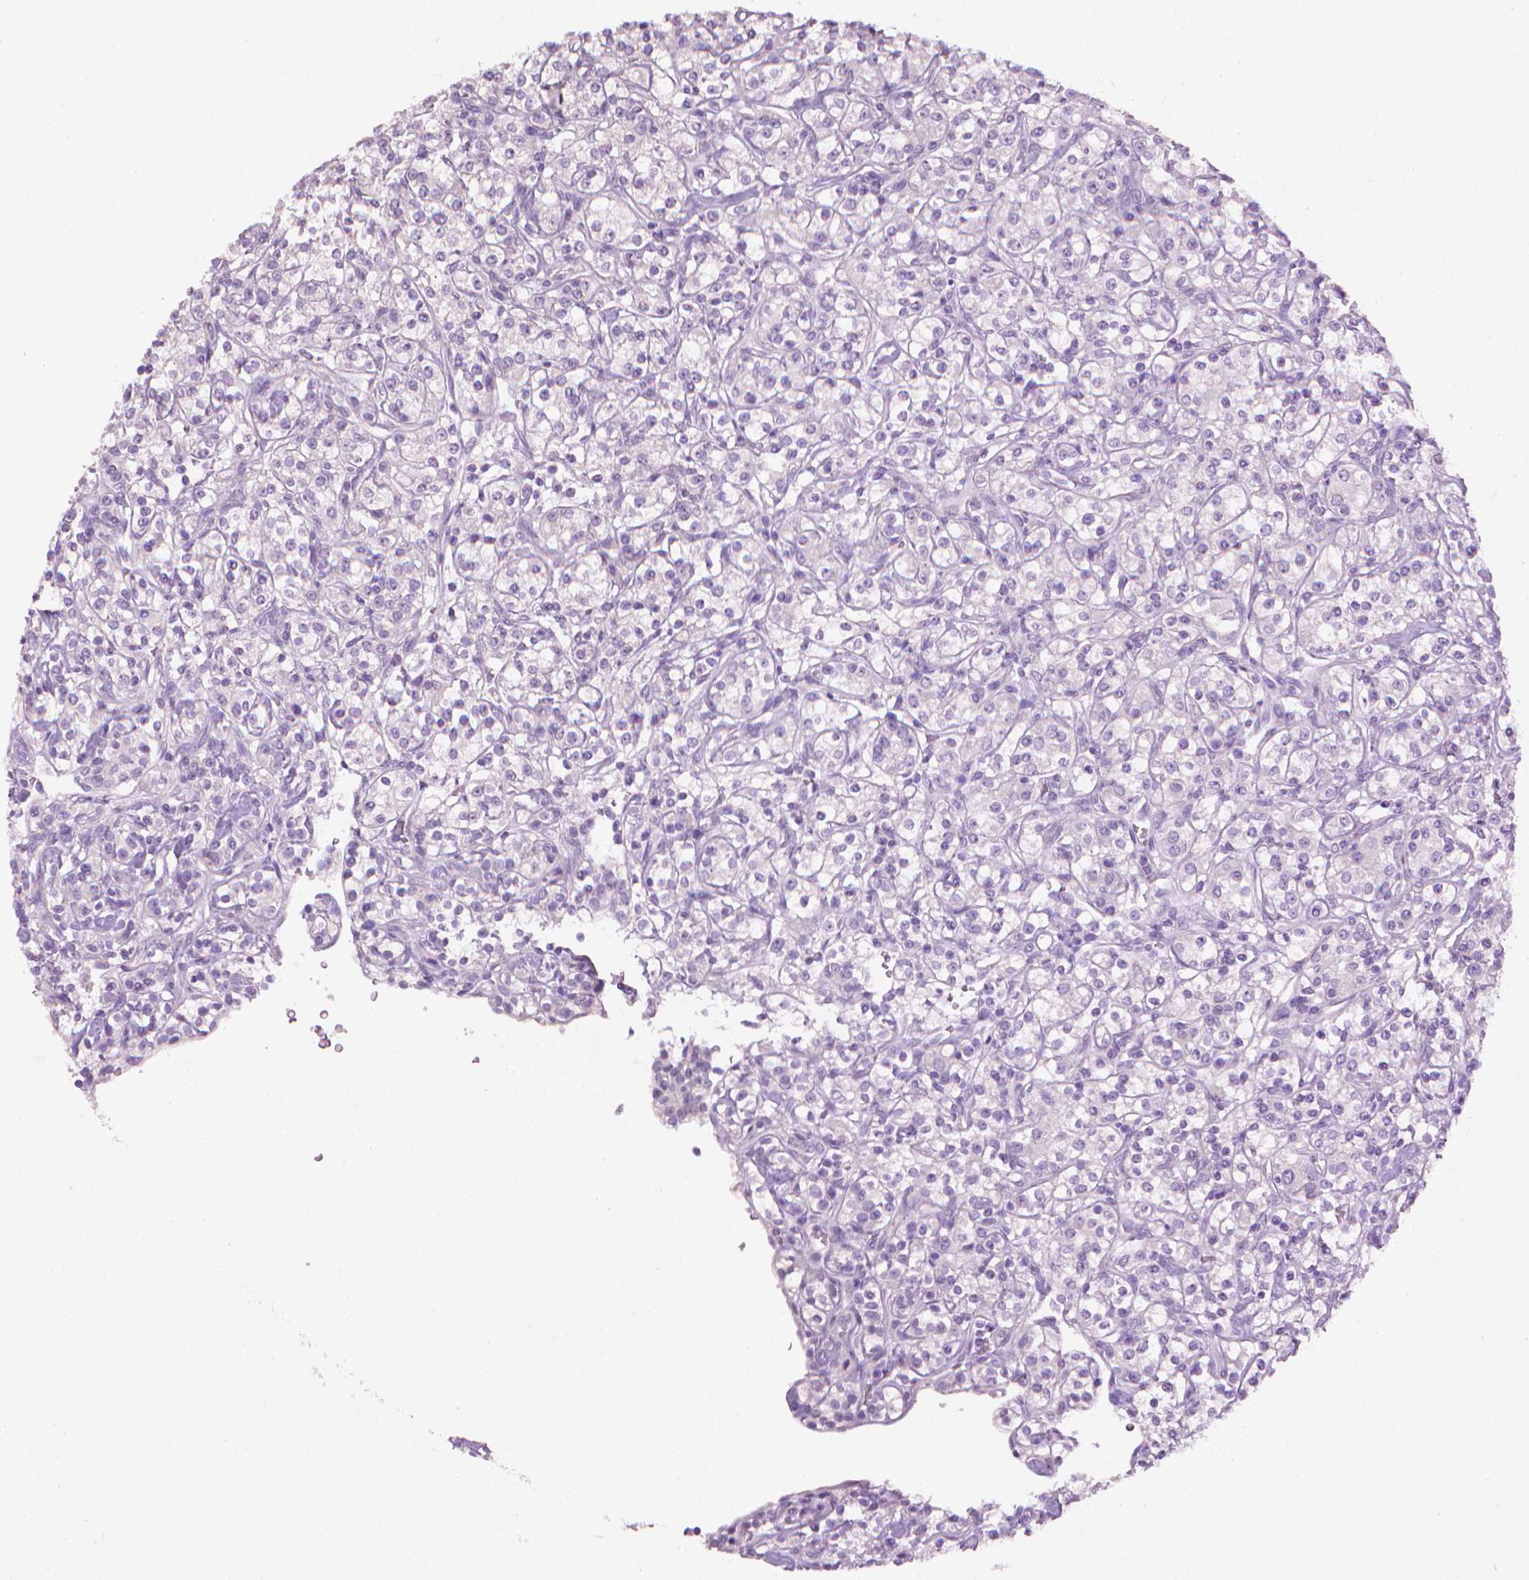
{"staining": {"intensity": "negative", "quantity": "none", "location": "none"}, "tissue": "renal cancer", "cell_type": "Tumor cells", "image_type": "cancer", "snomed": [{"axis": "morphology", "description": "Adenocarcinoma, NOS"}, {"axis": "topography", "description": "Kidney"}], "caption": "Tumor cells are negative for protein expression in human renal cancer (adenocarcinoma).", "gene": "MLANA", "patient": {"sex": "male", "age": 77}}